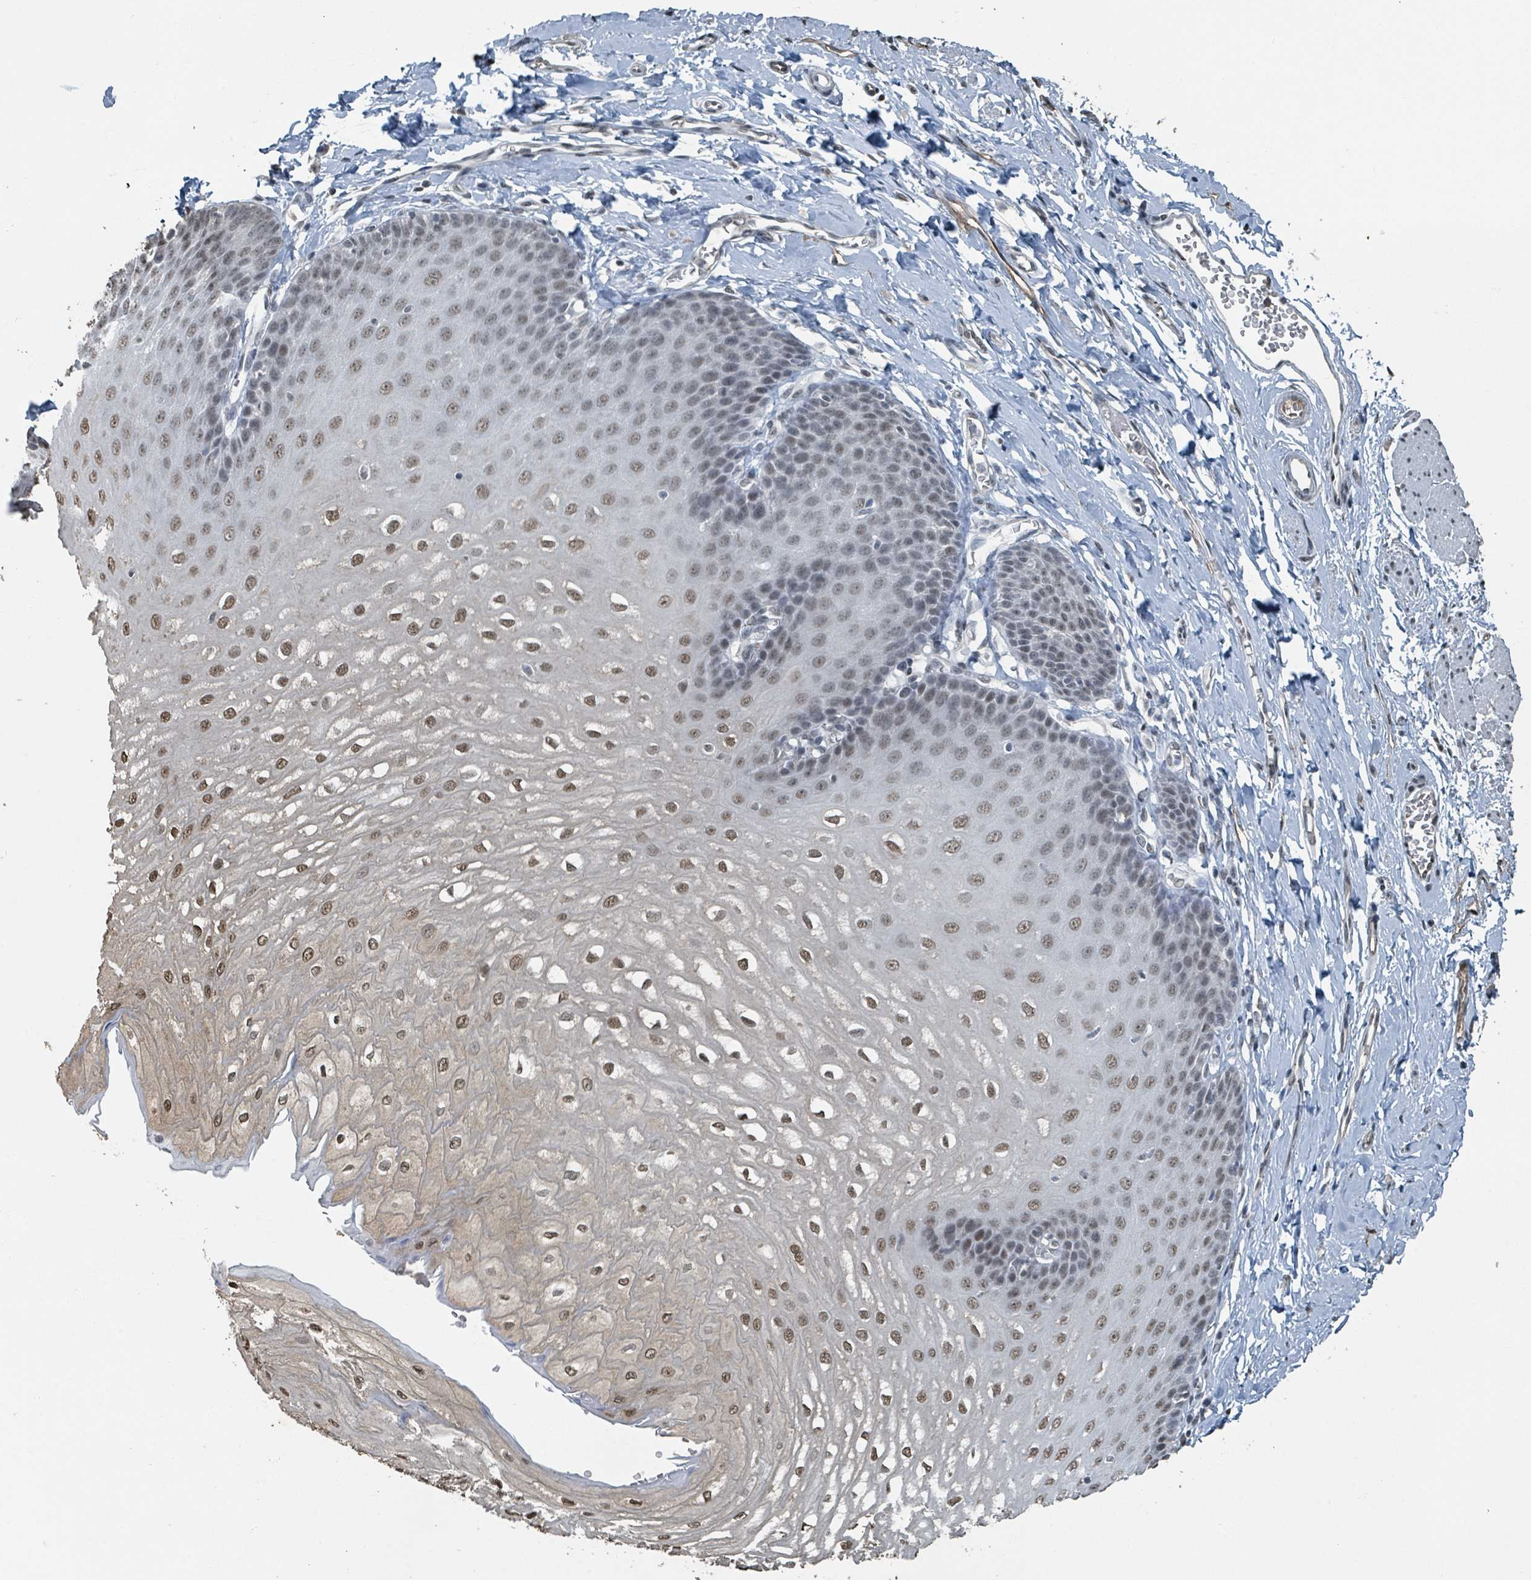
{"staining": {"intensity": "moderate", "quantity": "25%-75%", "location": "nuclear"}, "tissue": "esophagus", "cell_type": "Squamous epithelial cells", "image_type": "normal", "snomed": [{"axis": "morphology", "description": "Normal tissue, NOS"}, {"axis": "topography", "description": "Esophagus"}], "caption": "Moderate nuclear expression is present in about 25%-75% of squamous epithelial cells in unremarkable esophagus.", "gene": "PHIP", "patient": {"sex": "male", "age": 70}}